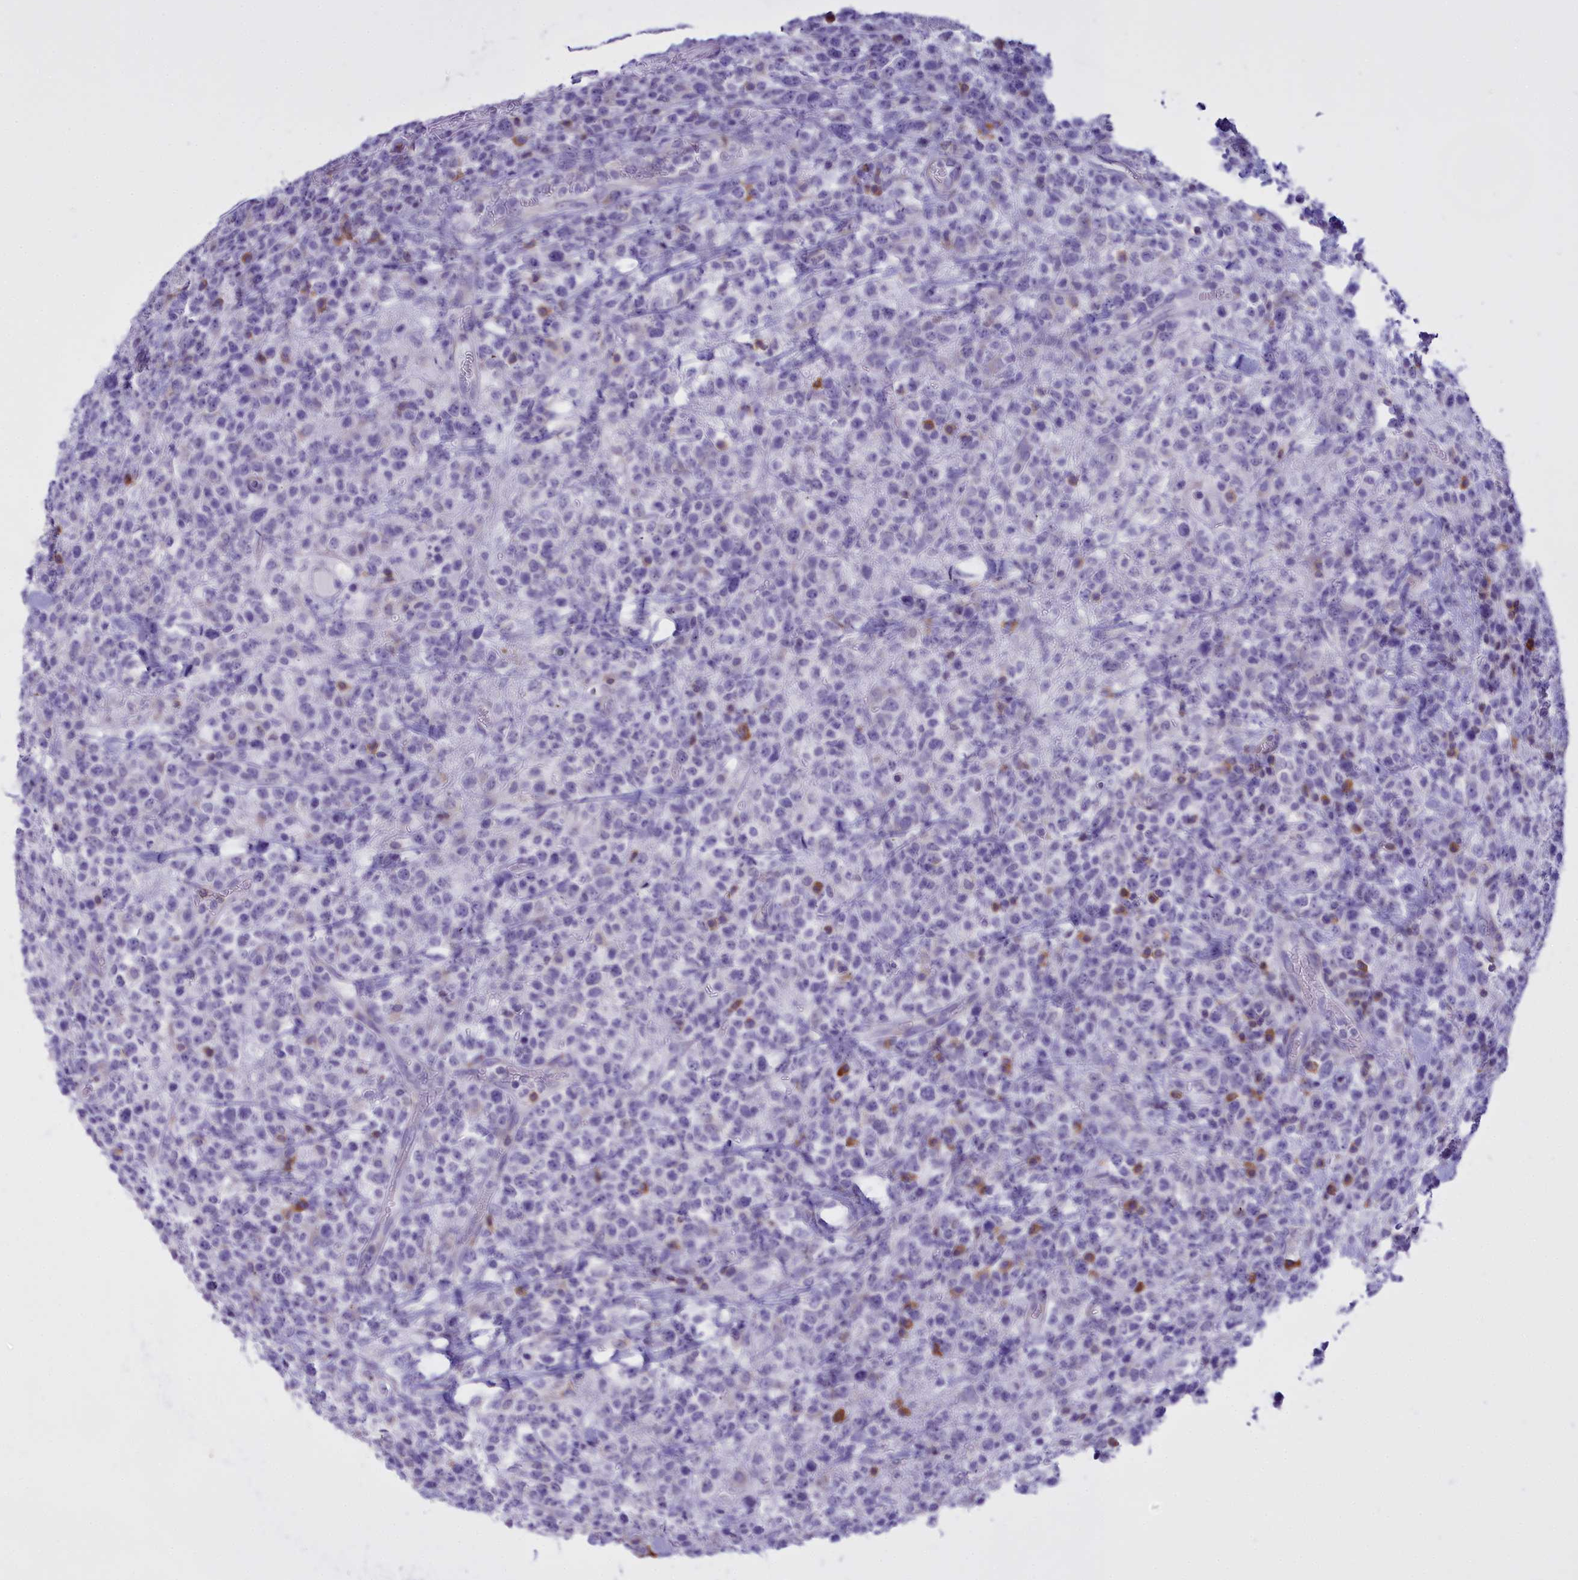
{"staining": {"intensity": "negative", "quantity": "none", "location": "none"}, "tissue": "lymphoma", "cell_type": "Tumor cells", "image_type": "cancer", "snomed": [{"axis": "morphology", "description": "Malignant lymphoma, non-Hodgkin's type, High grade"}, {"axis": "topography", "description": "Colon"}], "caption": "Tumor cells are negative for brown protein staining in lymphoma. (DAB immunohistochemistry (IHC), high magnification).", "gene": "CD5", "patient": {"sex": "female", "age": 53}}